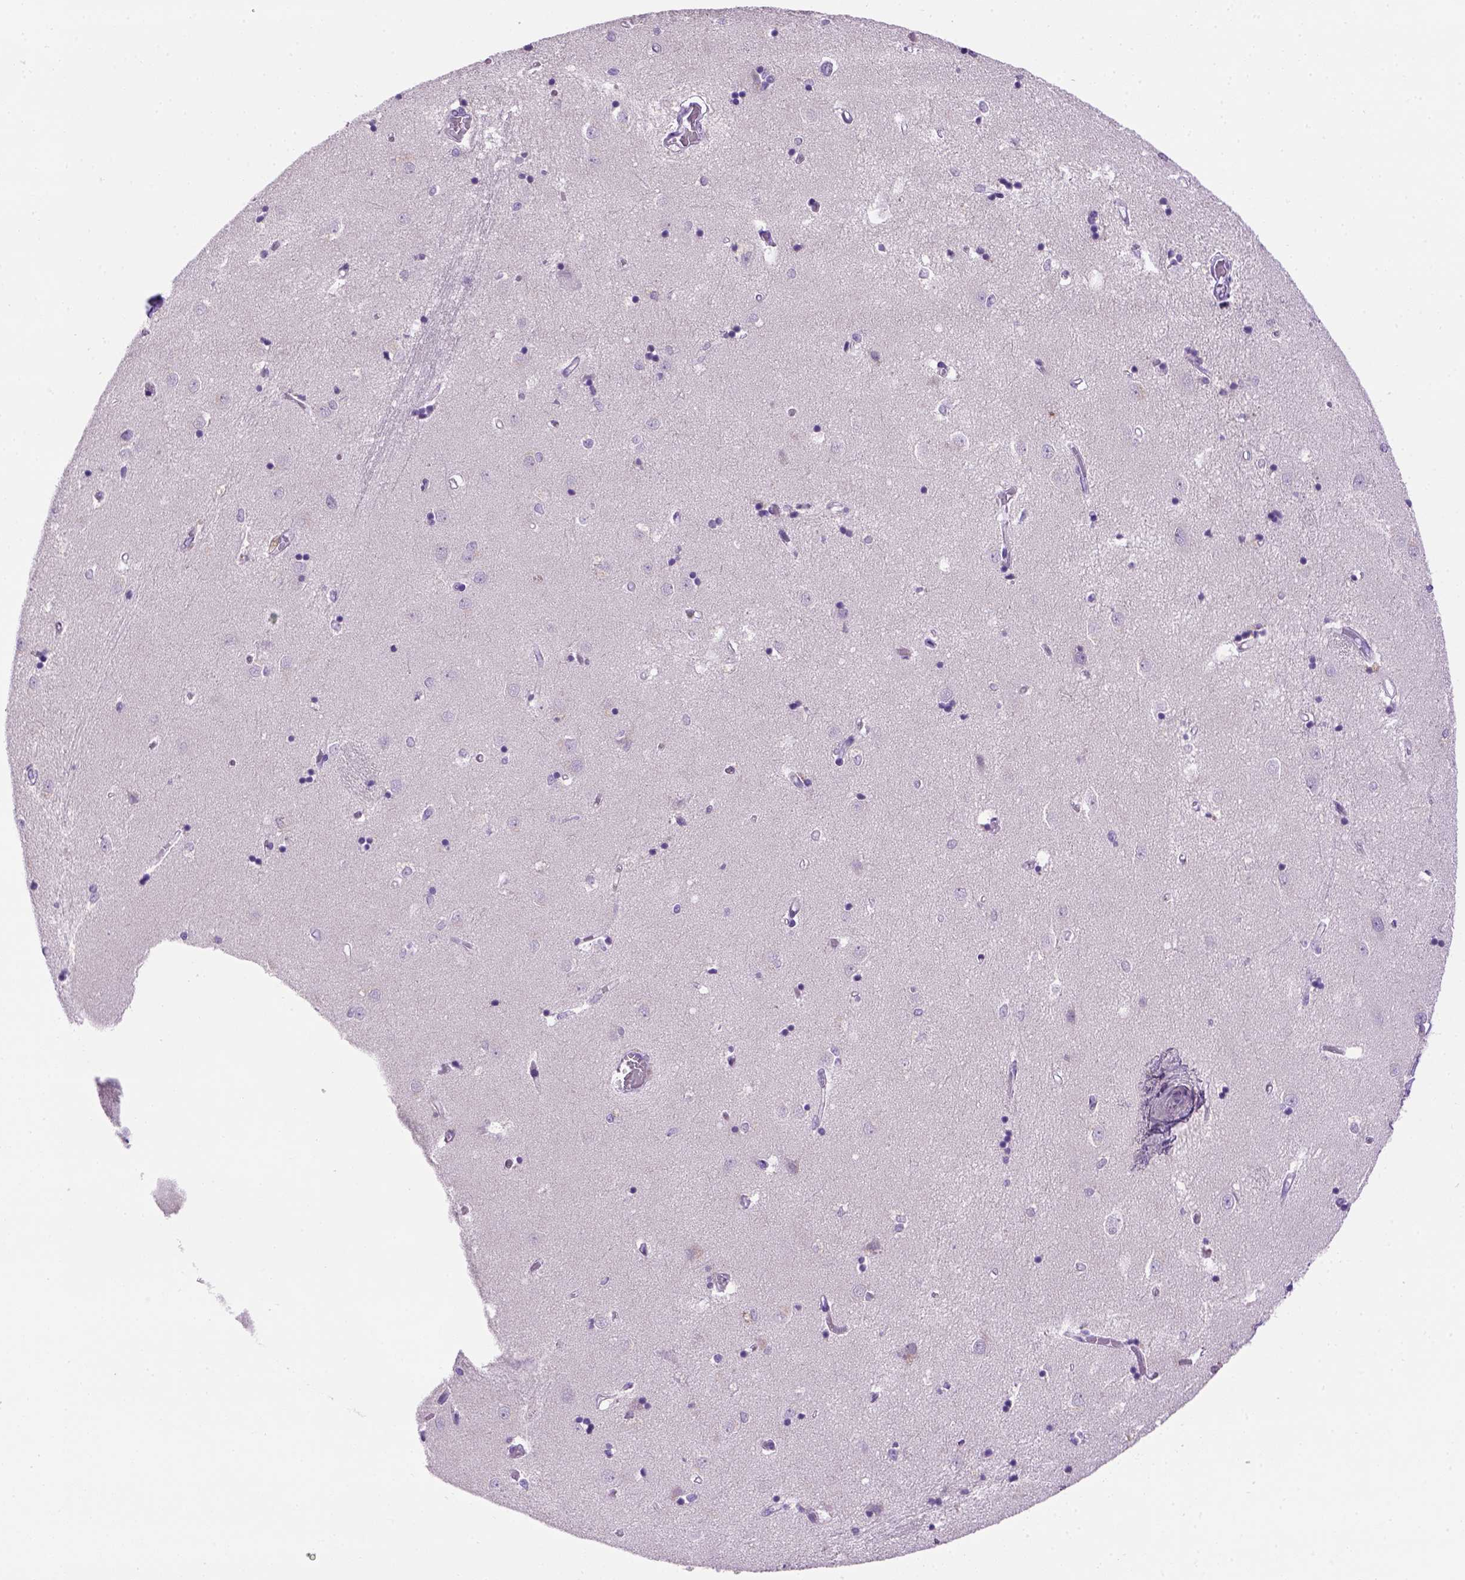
{"staining": {"intensity": "negative", "quantity": "none", "location": "none"}, "tissue": "caudate", "cell_type": "Glial cells", "image_type": "normal", "snomed": [{"axis": "morphology", "description": "Normal tissue, NOS"}, {"axis": "topography", "description": "Lateral ventricle wall"}], "caption": "This is a image of immunohistochemistry (IHC) staining of normal caudate, which shows no staining in glial cells.", "gene": "CDH1", "patient": {"sex": "male", "age": 54}}